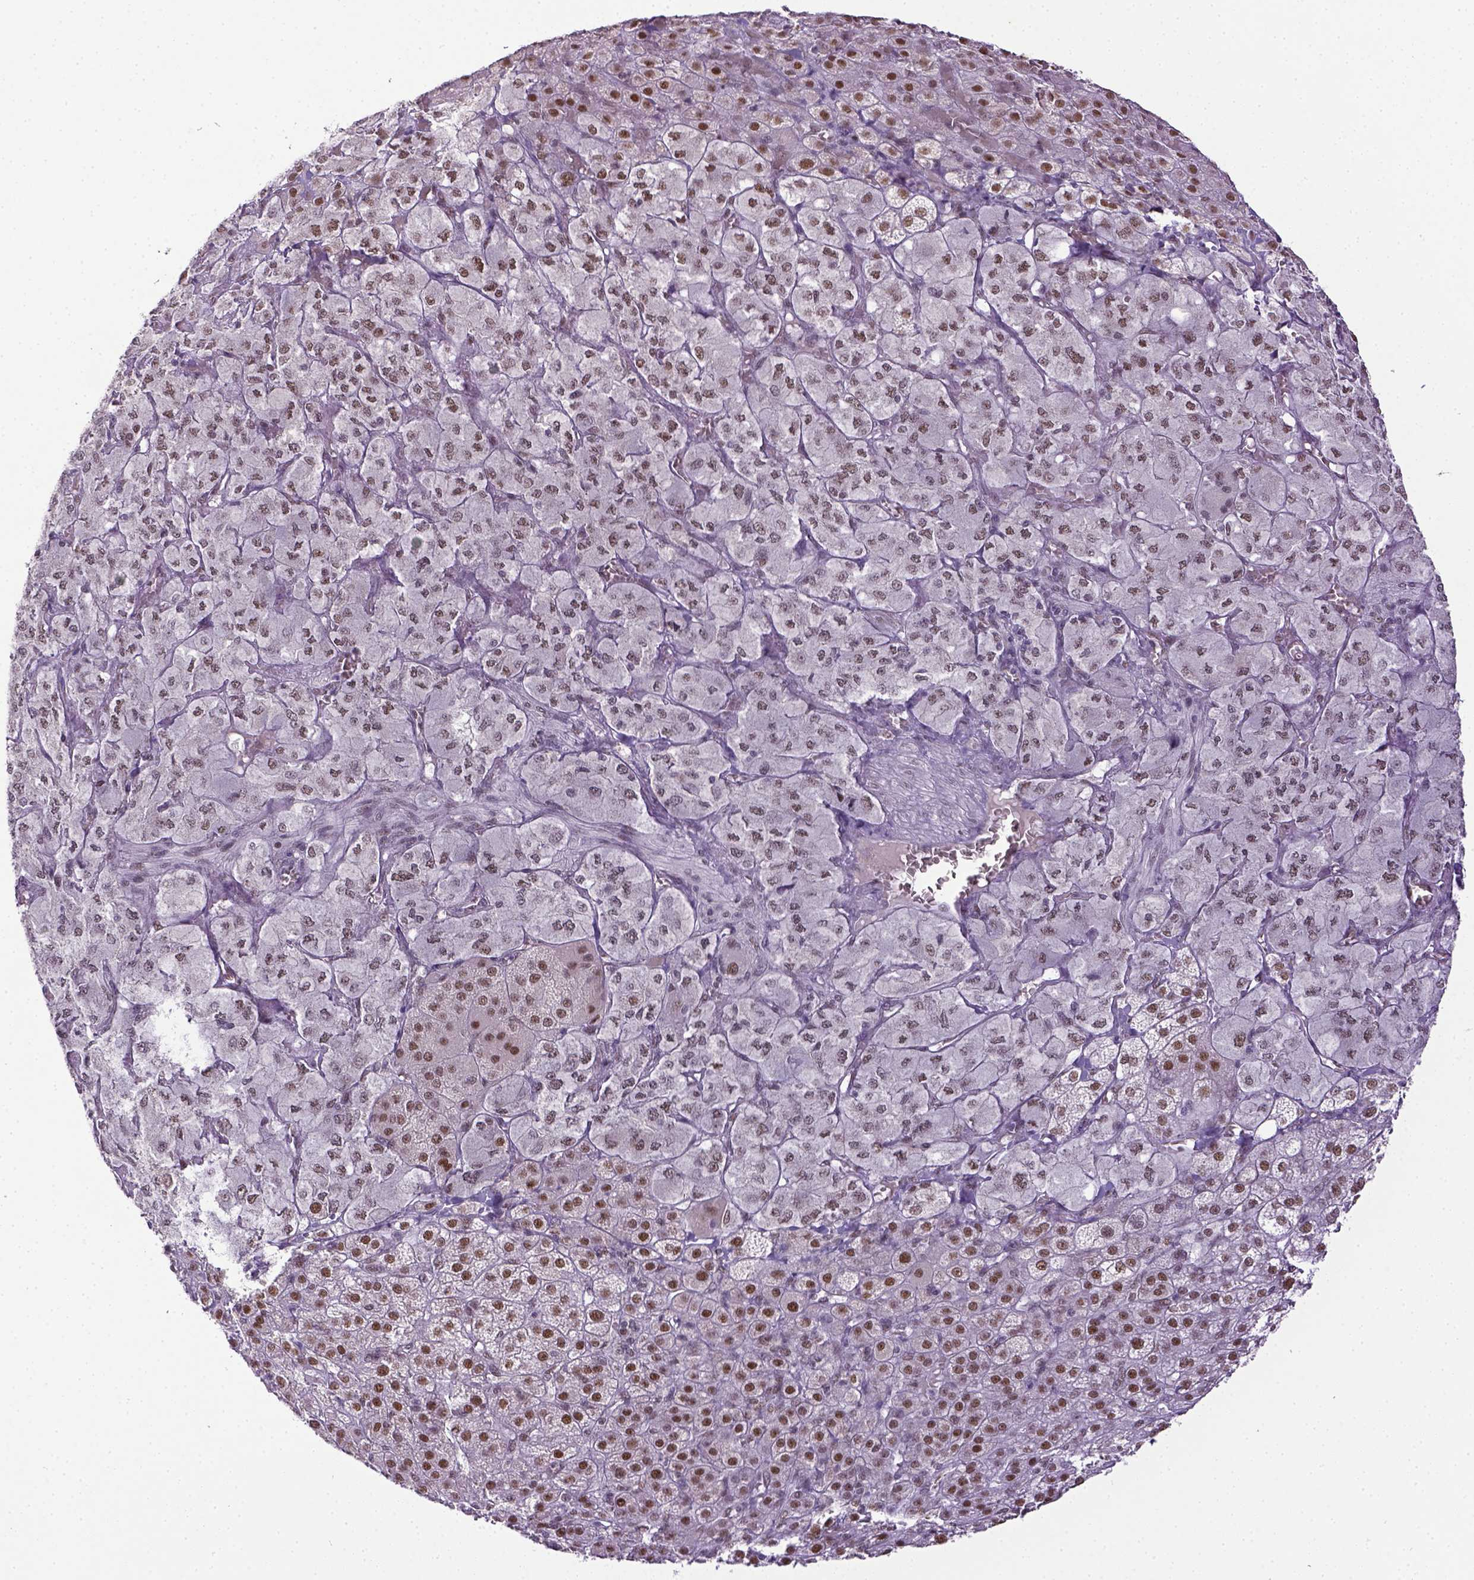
{"staining": {"intensity": "strong", "quantity": ">75%", "location": "nuclear"}, "tissue": "adrenal gland", "cell_type": "Glandular cells", "image_type": "normal", "snomed": [{"axis": "morphology", "description": "Normal tissue, NOS"}, {"axis": "topography", "description": "Adrenal gland"}], "caption": "A high-resolution histopathology image shows immunohistochemistry staining of normal adrenal gland, which exhibits strong nuclear staining in approximately >75% of glandular cells. (DAB (3,3'-diaminobenzidine) IHC, brown staining for protein, blue staining for nuclei).", "gene": "ERCC1", "patient": {"sex": "female", "age": 60}}